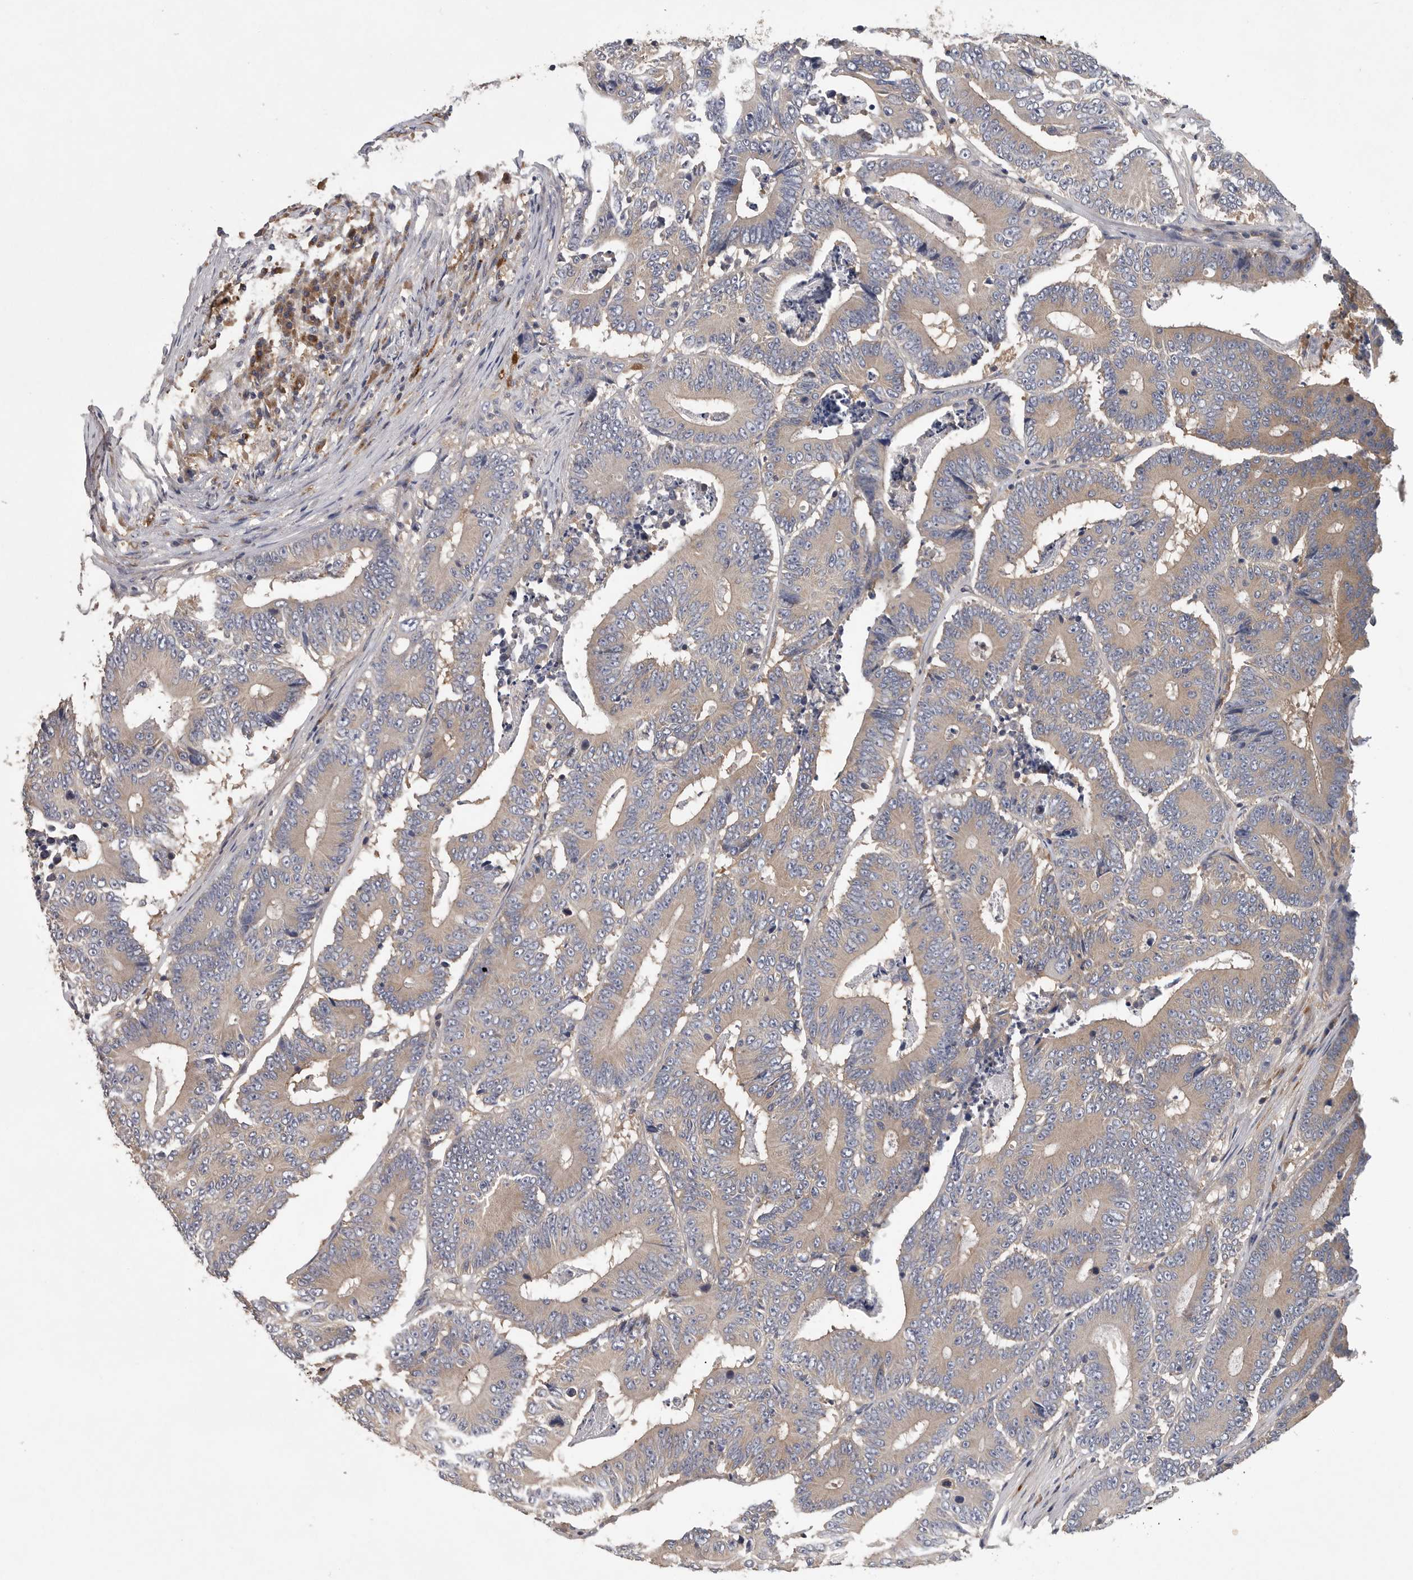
{"staining": {"intensity": "moderate", "quantity": "25%-75%", "location": "cytoplasmic/membranous"}, "tissue": "colorectal cancer", "cell_type": "Tumor cells", "image_type": "cancer", "snomed": [{"axis": "morphology", "description": "Adenocarcinoma, NOS"}, {"axis": "topography", "description": "Colon"}], "caption": "Immunohistochemical staining of colorectal cancer (adenocarcinoma) shows medium levels of moderate cytoplasmic/membranous protein staining in approximately 25%-75% of tumor cells.", "gene": "OXR1", "patient": {"sex": "male", "age": 83}}